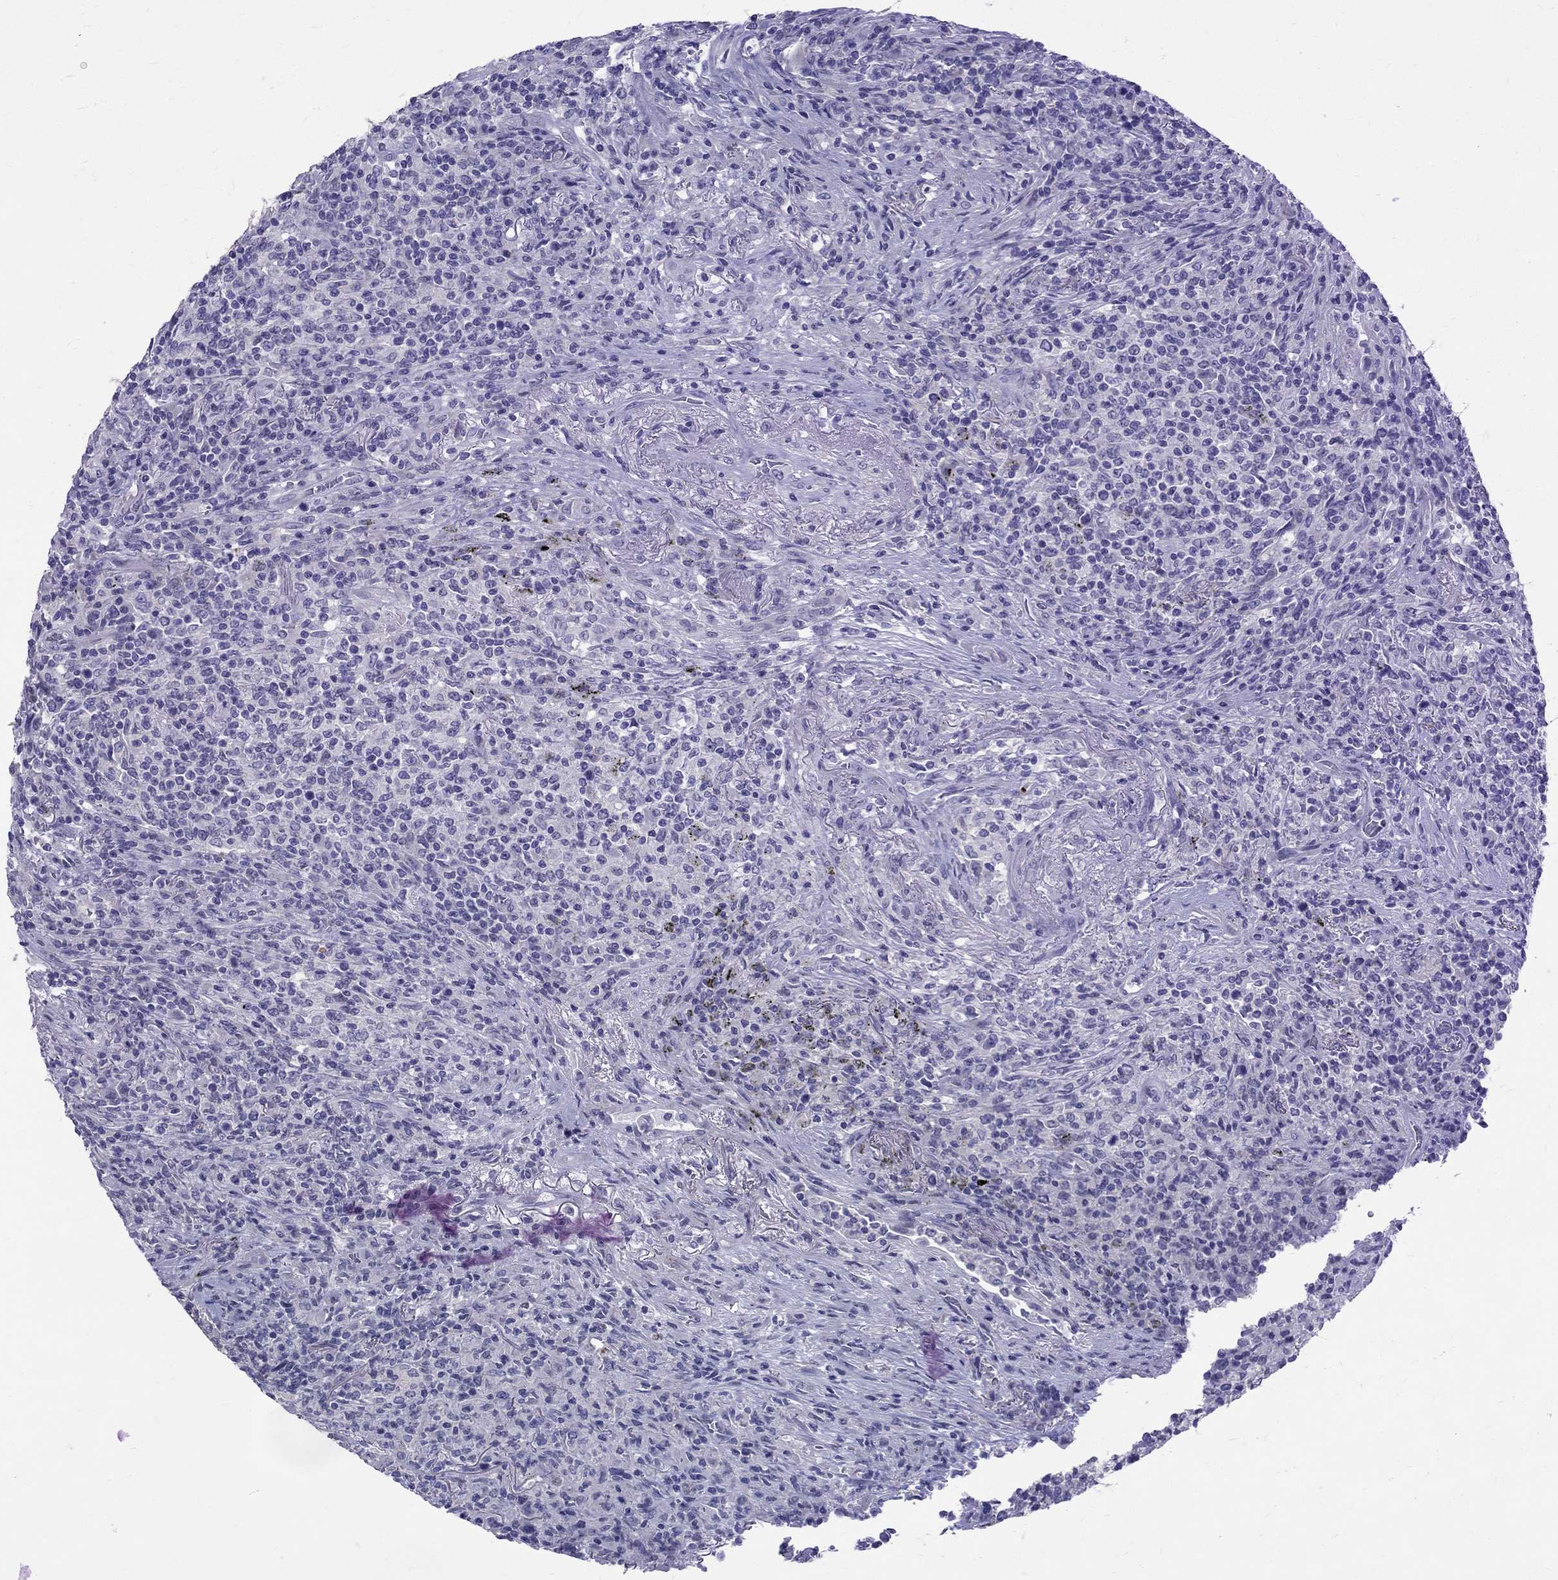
{"staining": {"intensity": "negative", "quantity": "none", "location": "none"}, "tissue": "lymphoma", "cell_type": "Tumor cells", "image_type": "cancer", "snomed": [{"axis": "morphology", "description": "Malignant lymphoma, non-Hodgkin's type, High grade"}, {"axis": "topography", "description": "Lung"}], "caption": "This is a image of immunohistochemistry (IHC) staining of lymphoma, which shows no expression in tumor cells.", "gene": "MAGEB6", "patient": {"sex": "male", "age": 79}}